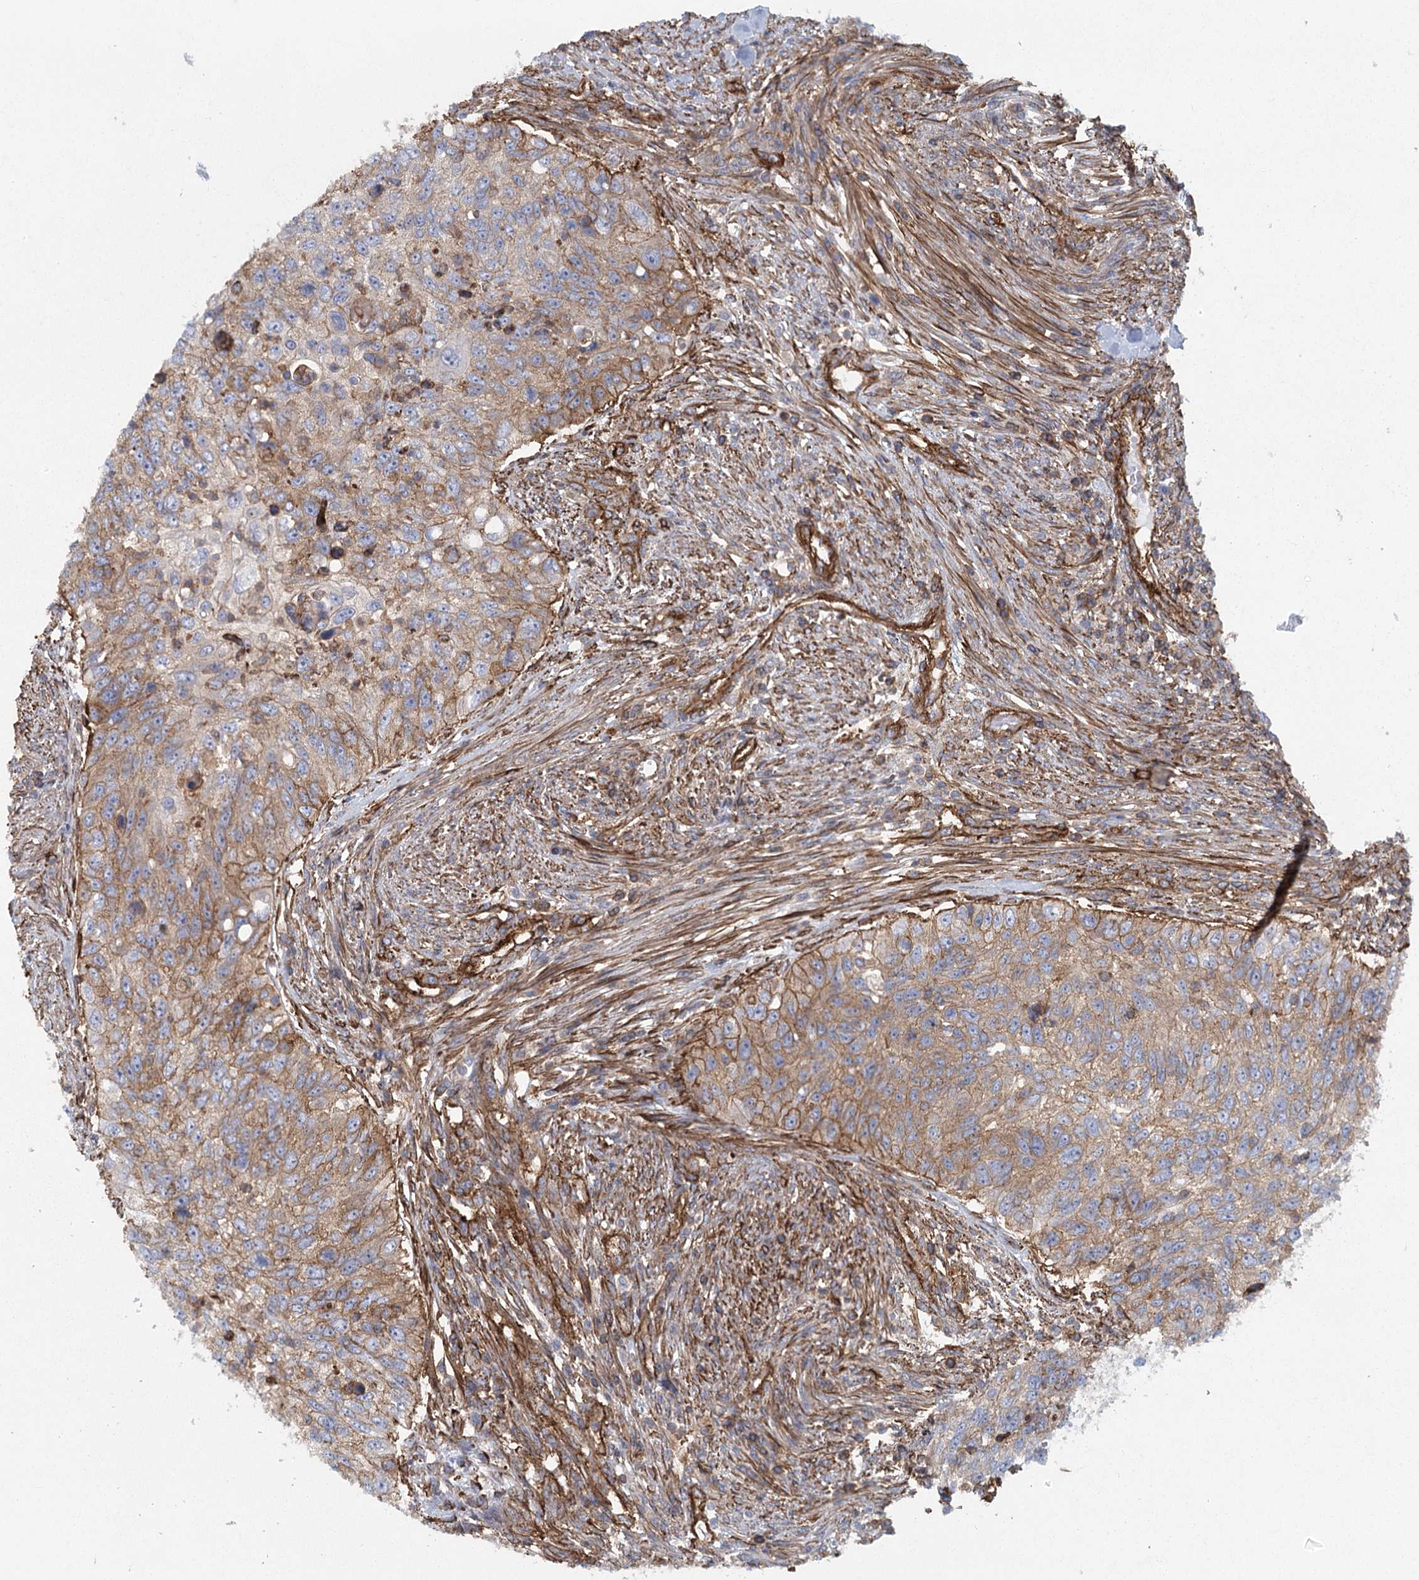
{"staining": {"intensity": "moderate", "quantity": "25%-75%", "location": "cytoplasmic/membranous"}, "tissue": "urothelial cancer", "cell_type": "Tumor cells", "image_type": "cancer", "snomed": [{"axis": "morphology", "description": "Urothelial carcinoma, High grade"}, {"axis": "topography", "description": "Urinary bladder"}], "caption": "Immunohistochemistry of human high-grade urothelial carcinoma demonstrates medium levels of moderate cytoplasmic/membranous positivity in approximately 25%-75% of tumor cells. Using DAB (3,3'-diaminobenzidine) (brown) and hematoxylin (blue) stains, captured at high magnification using brightfield microscopy.", "gene": "IFT46", "patient": {"sex": "female", "age": 60}}